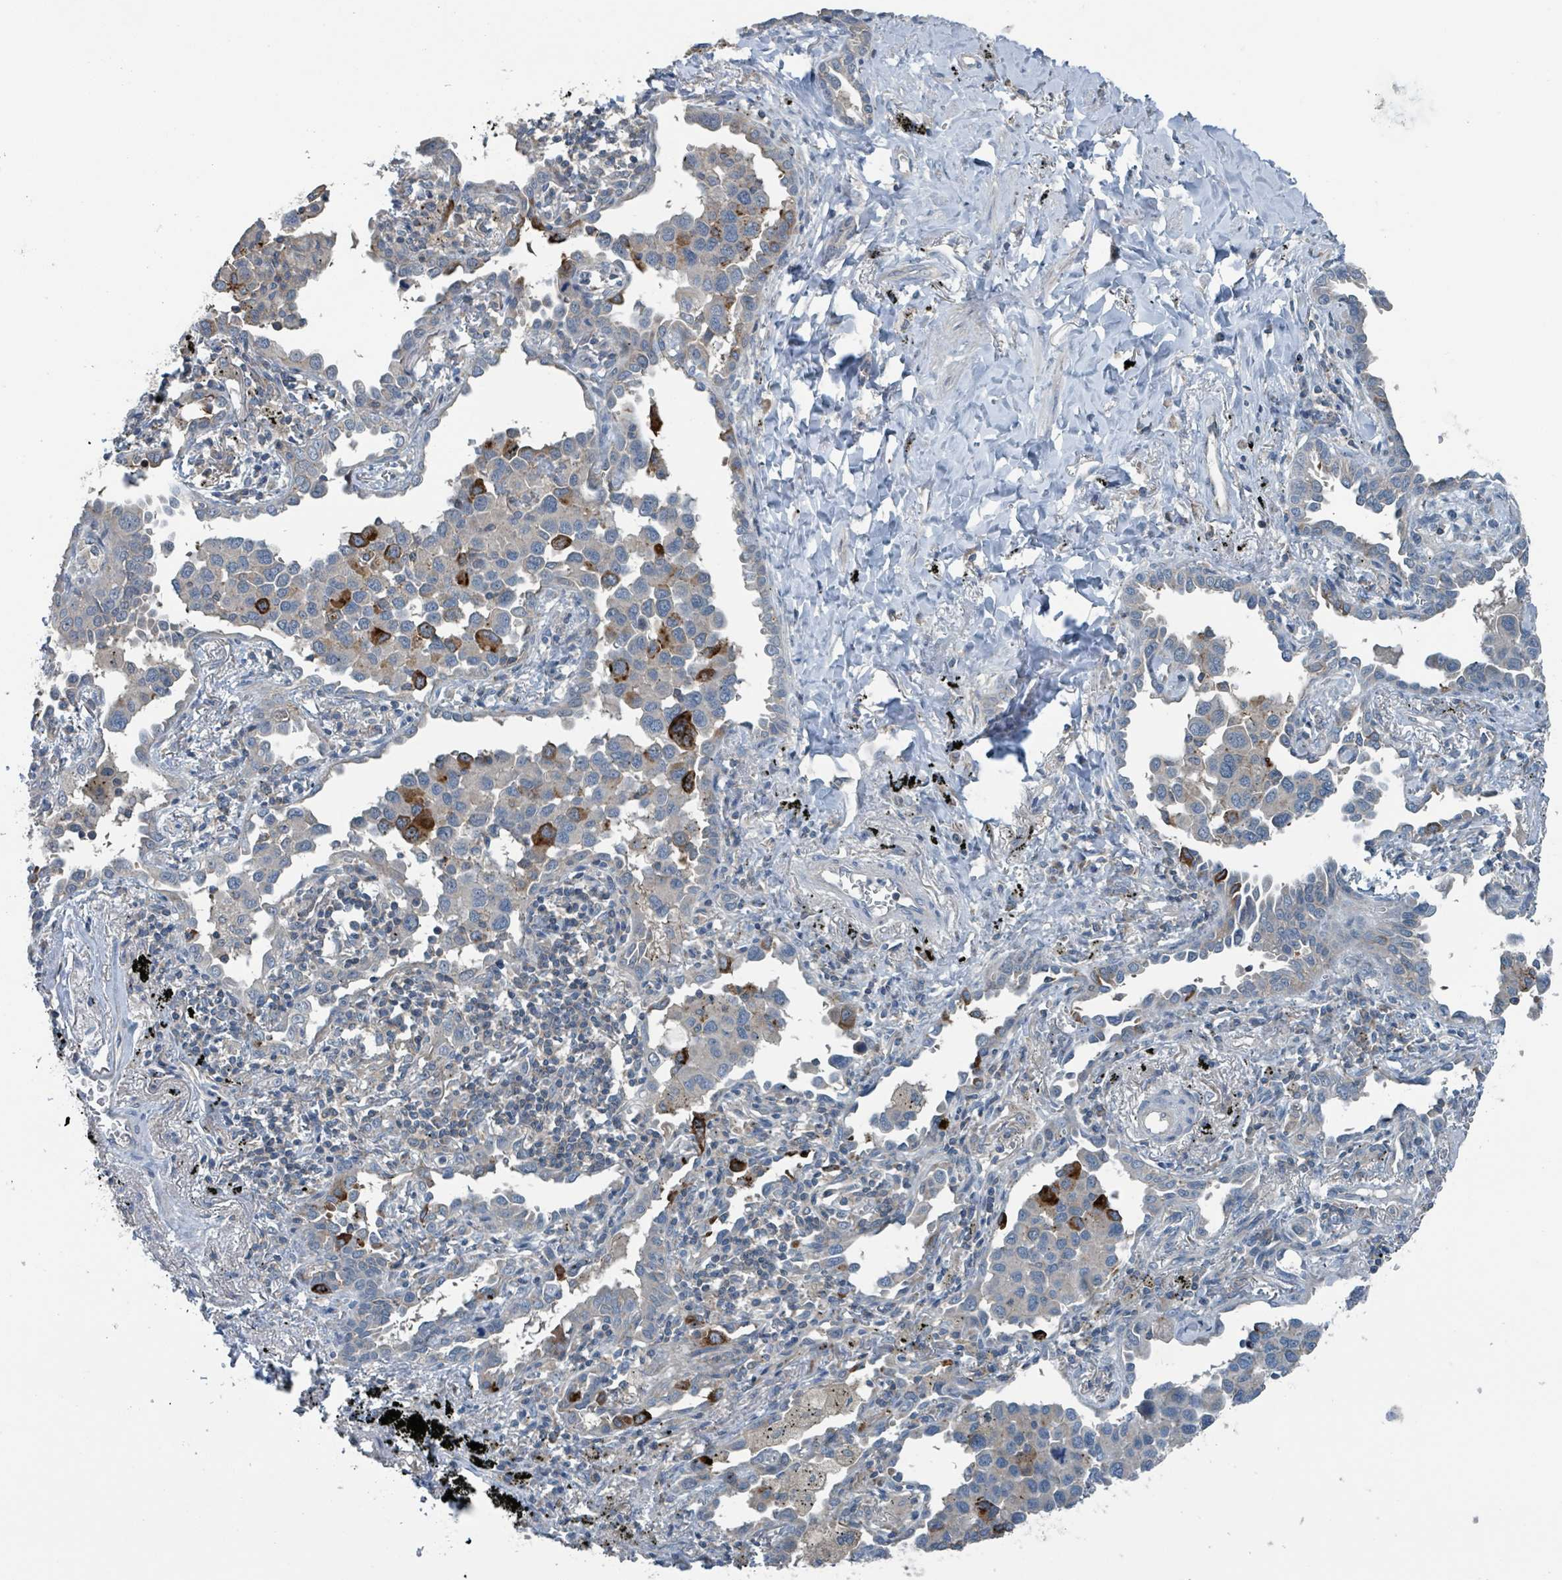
{"staining": {"intensity": "strong", "quantity": "<25%", "location": "cytoplasmic/membranous"}, "tissue": "lung cancer", "cell_type": "Tumor cells", "image_type": "cancer", "snomed": [{"axis": "morphology", "description": "Adenocarcinoma, NOS"}, {"axis": "topography", "description": "Lung"}], "caption": "Immunohistochemical staining of lung adenocarcinoma exhibits medium levels of strong cytoplasmic/membranous staining in approximately <25% of tumor cells. (IHC, brightfield microscopy, high magnification).", "gene": "ACBD4", "patient": {"sex": "male", "age": 67}}